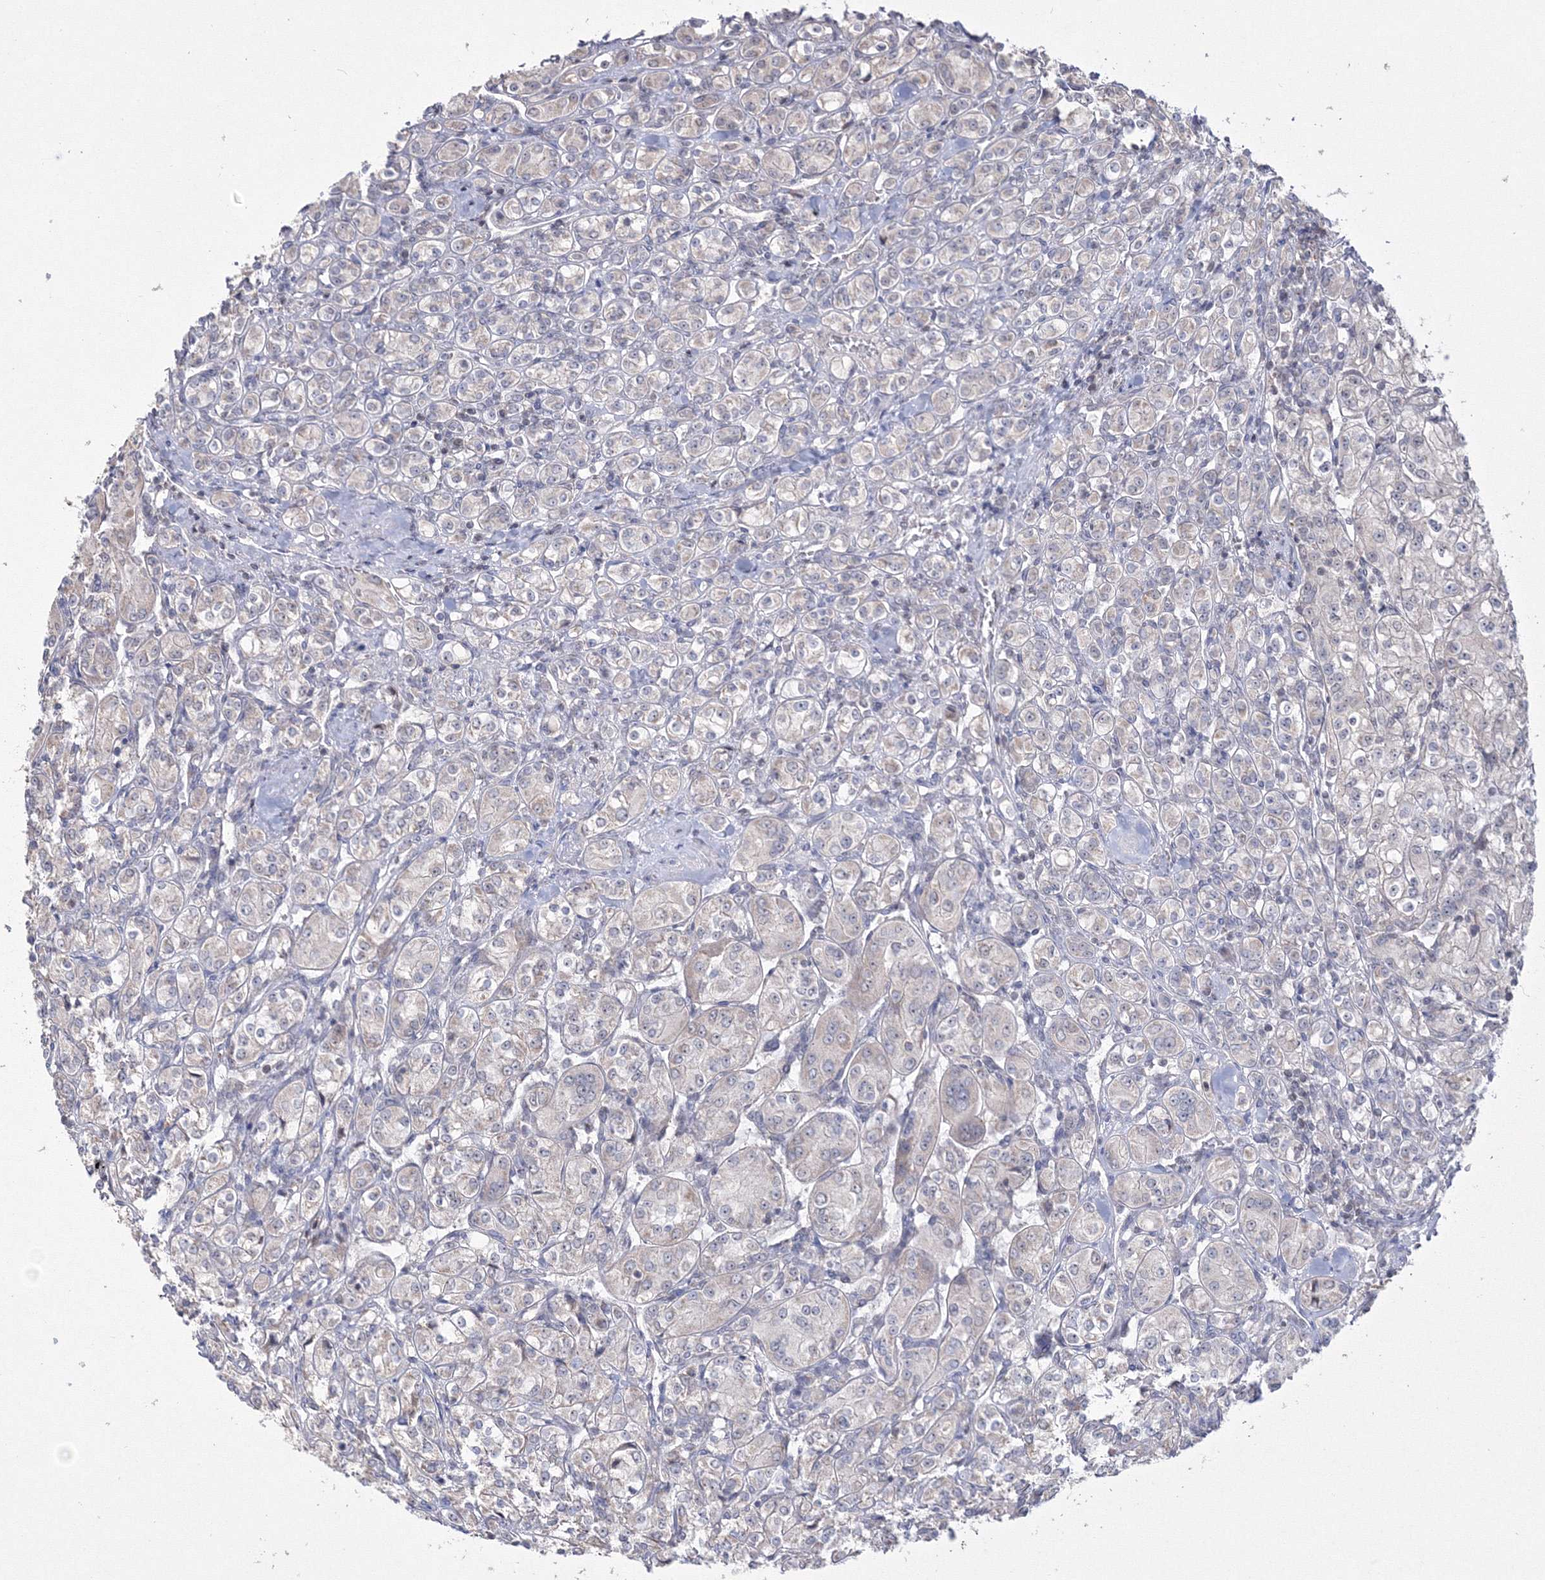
{"staining": {"intensity": "negative", "quantity": "none", "location": "none"}, "tissue": "renal cancer", "cell_type": "Tumor cells", "image_type": "cancer", "snomed": [{"axis": "morphology", "description": "Adenocarcinoma, NOS"}, {"axis": "topography", "description": "Kidney"}], "caption": "The immunohistochemistry histopathology image has no significant positivity in tumor cells of renal cancer tissue.", "gene": "GRSF1", "patient": {"sex": "male", "age": 77}}